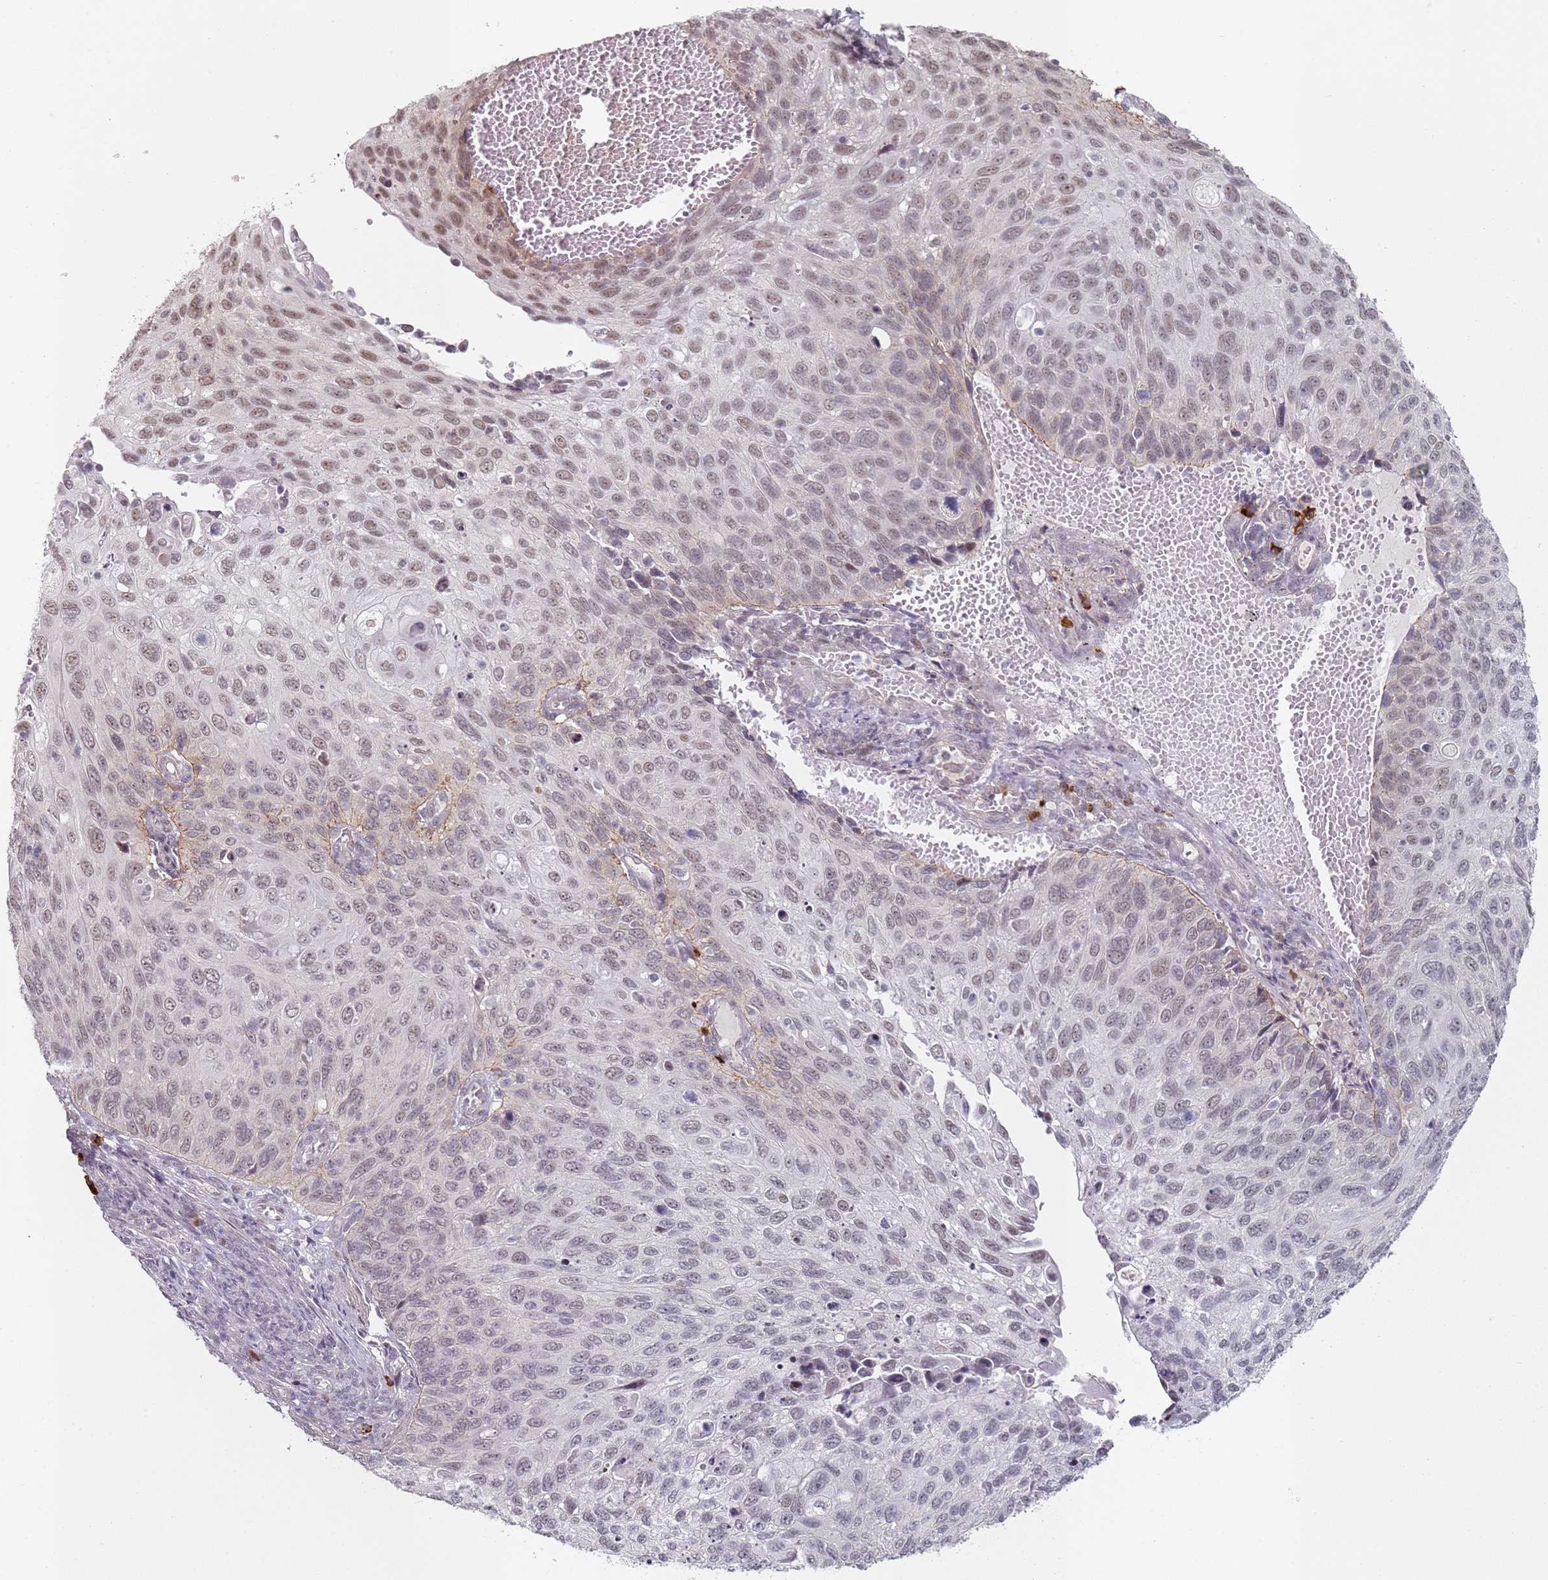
{"staining": {"intensity": "weak", "quantity": "25%-75%", "location": "nuclear"}, "tissue": "cervical cancer", "cell_type": "Tumor cells", "image_type": "cancer", "snomed": [{"axis": "morphology", "description": "Squamous cell carcinoma, NOS"}, {"axis": "topography", "description": "Cervix"}], "caption": "Protein analysis of cervical cancer tissue demonstrates weak nuclear staining in approximately 25%-75% of tumor cells.", "gene": "ATF6B", "patient": {"sex": "female", "age": 70}}